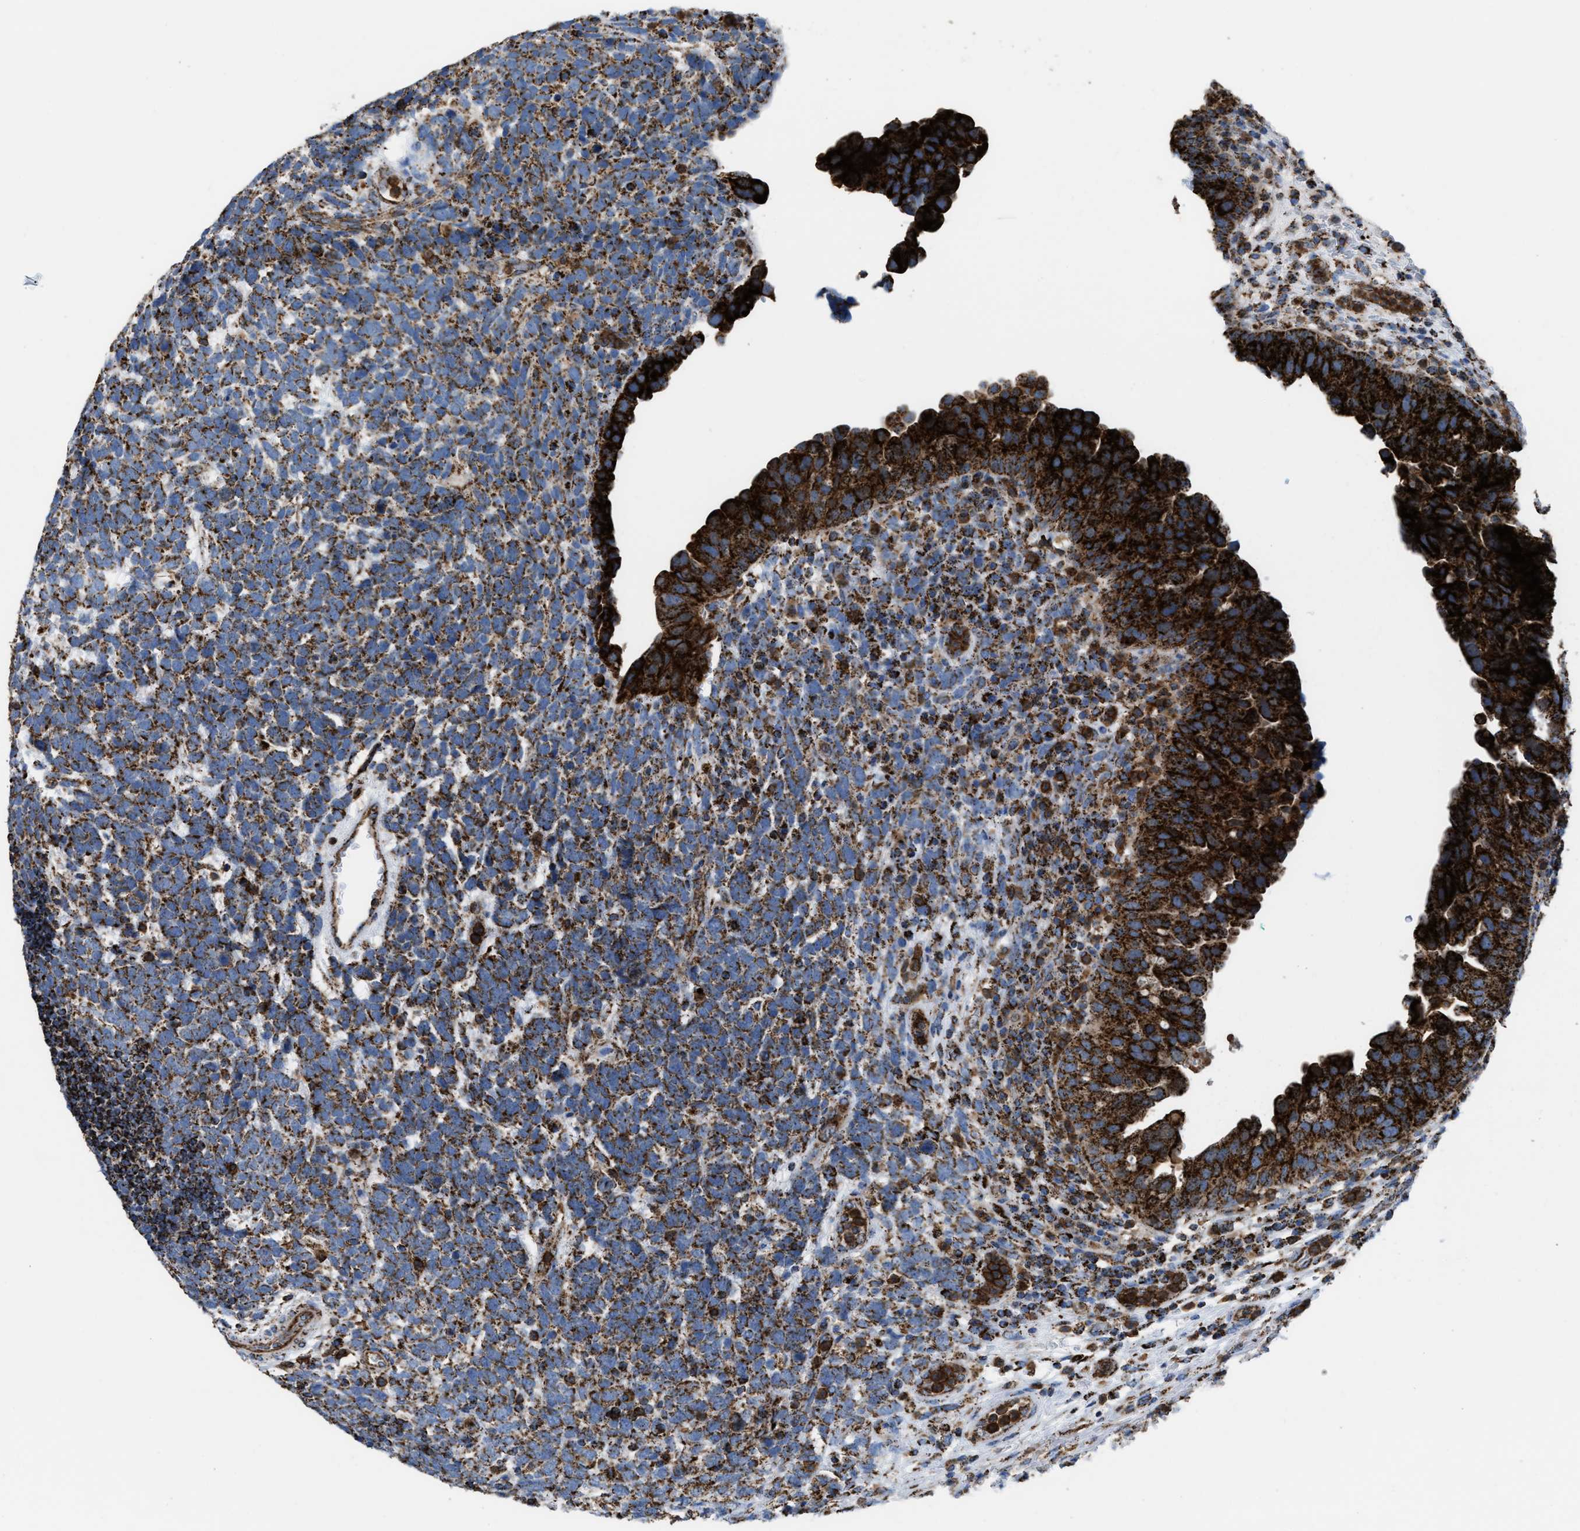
{"staining": {"intensity": "strong", "quantity": "25%-75%", "location": "cytoplasmic/membranous"}, "tissue": "urothelial cancer", "cell_type": "Tumor cells", "image_type": "cancer", "snomed": [{"axis": "morphology", "description": "Urothelial carcinoma, High grade"}, {"axis": "topography", "description": "Urinary bladder"}], "caption": "IHC (DAB) staining of human urothelial carcinoma (high-grade) reveals strong cytoplasmic/membranous protein staining in approximately 25%-75% of tumor cells.", "gene": "ECHS1", "patient": {"sex": "female", "age": 82}}